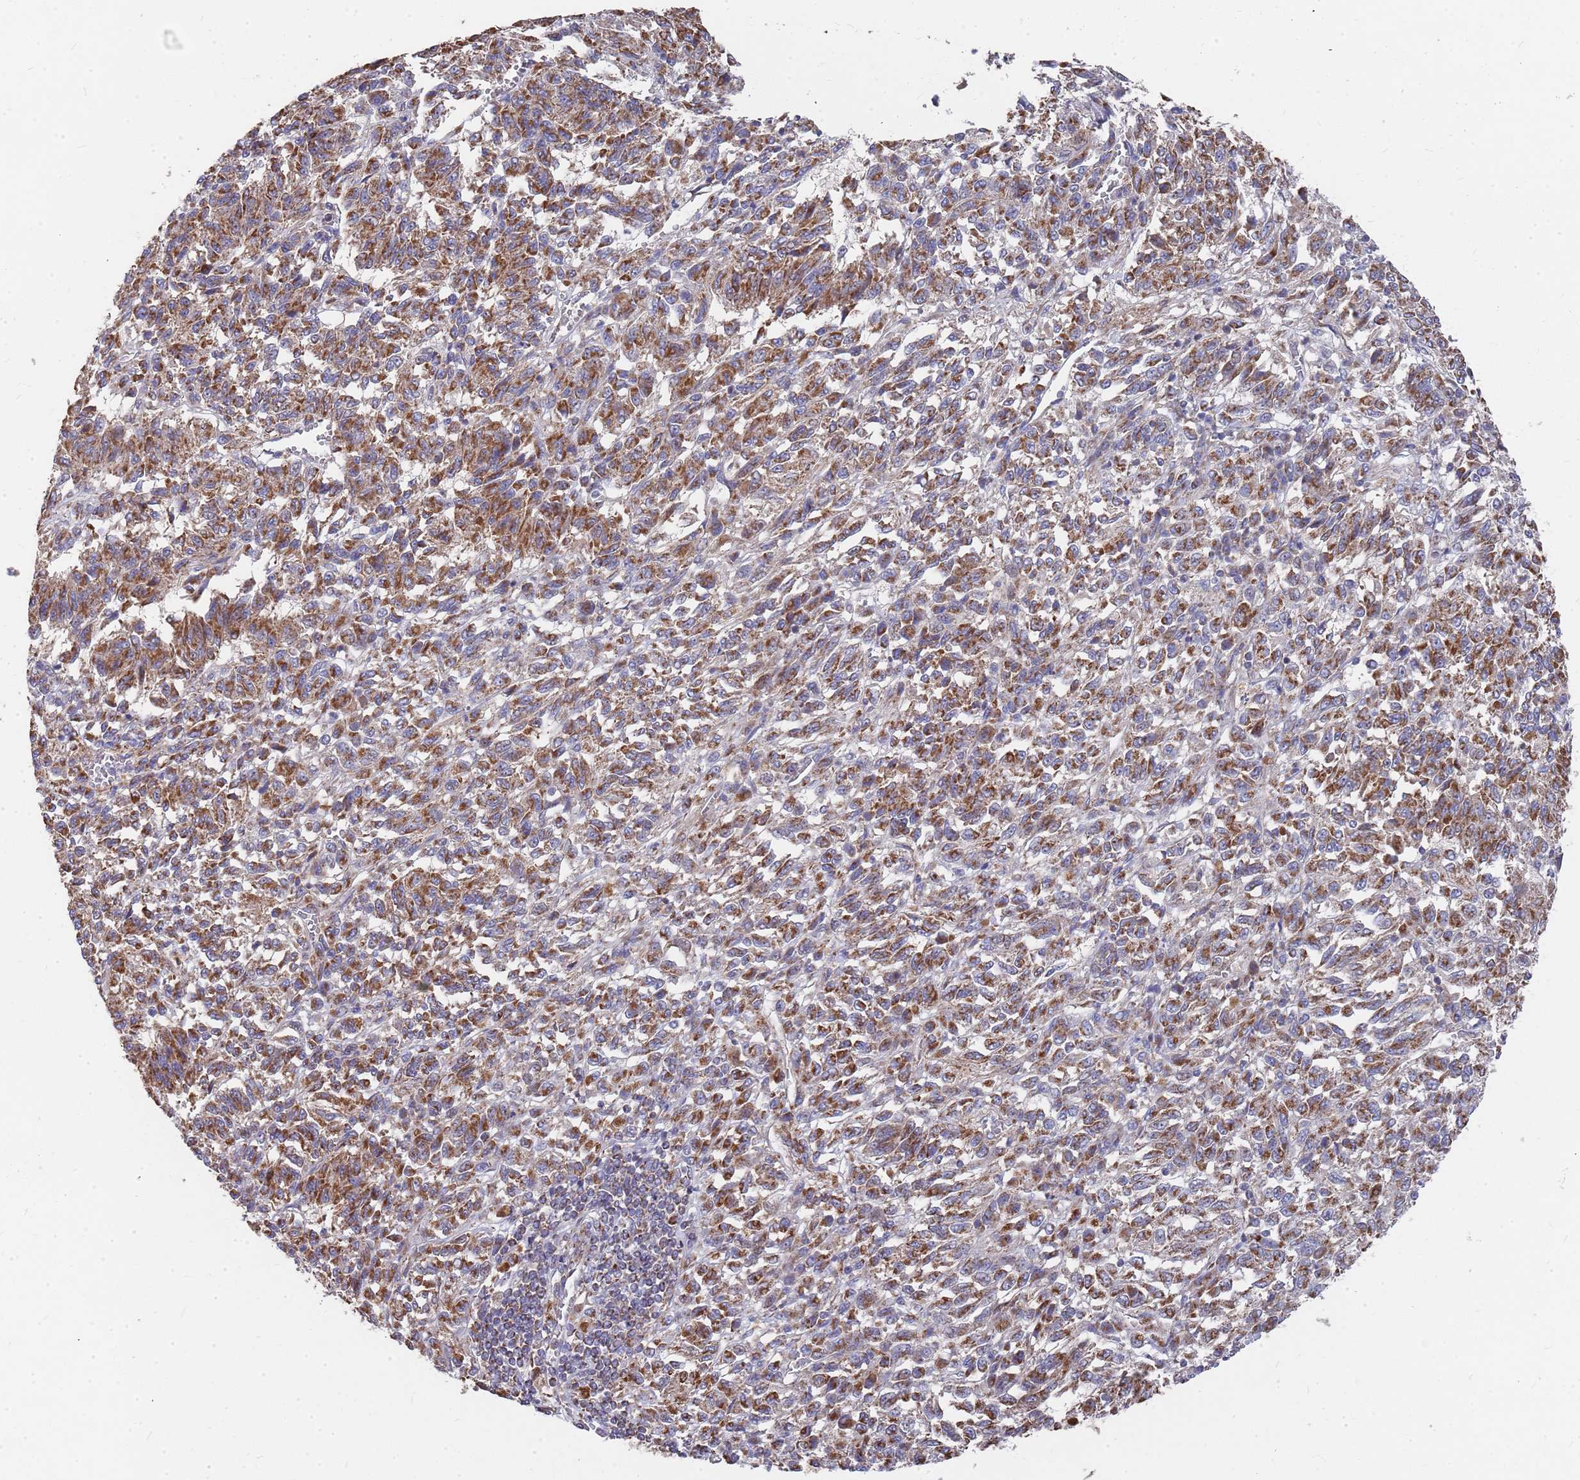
{"staining": {"intensity": "moderate", "quantity": ">75%", "location": "cytoplasmic/membranous"}, "tissue": "melanoma", "cell_type": "Tumor cells", "image_type": "cancer", "snomed": [{"axis": "morphology", "description": "Malignant melanoma, Metastatic site"}, {"axis": "topography", "description": "Lung"}], "caption": "Melanoma stained for a protein exhibits moderate cytoplasmic/membranous positivity in tumor cells.", "gene": "WDFY3", "patient": {"sex": "male", "age": 64}}